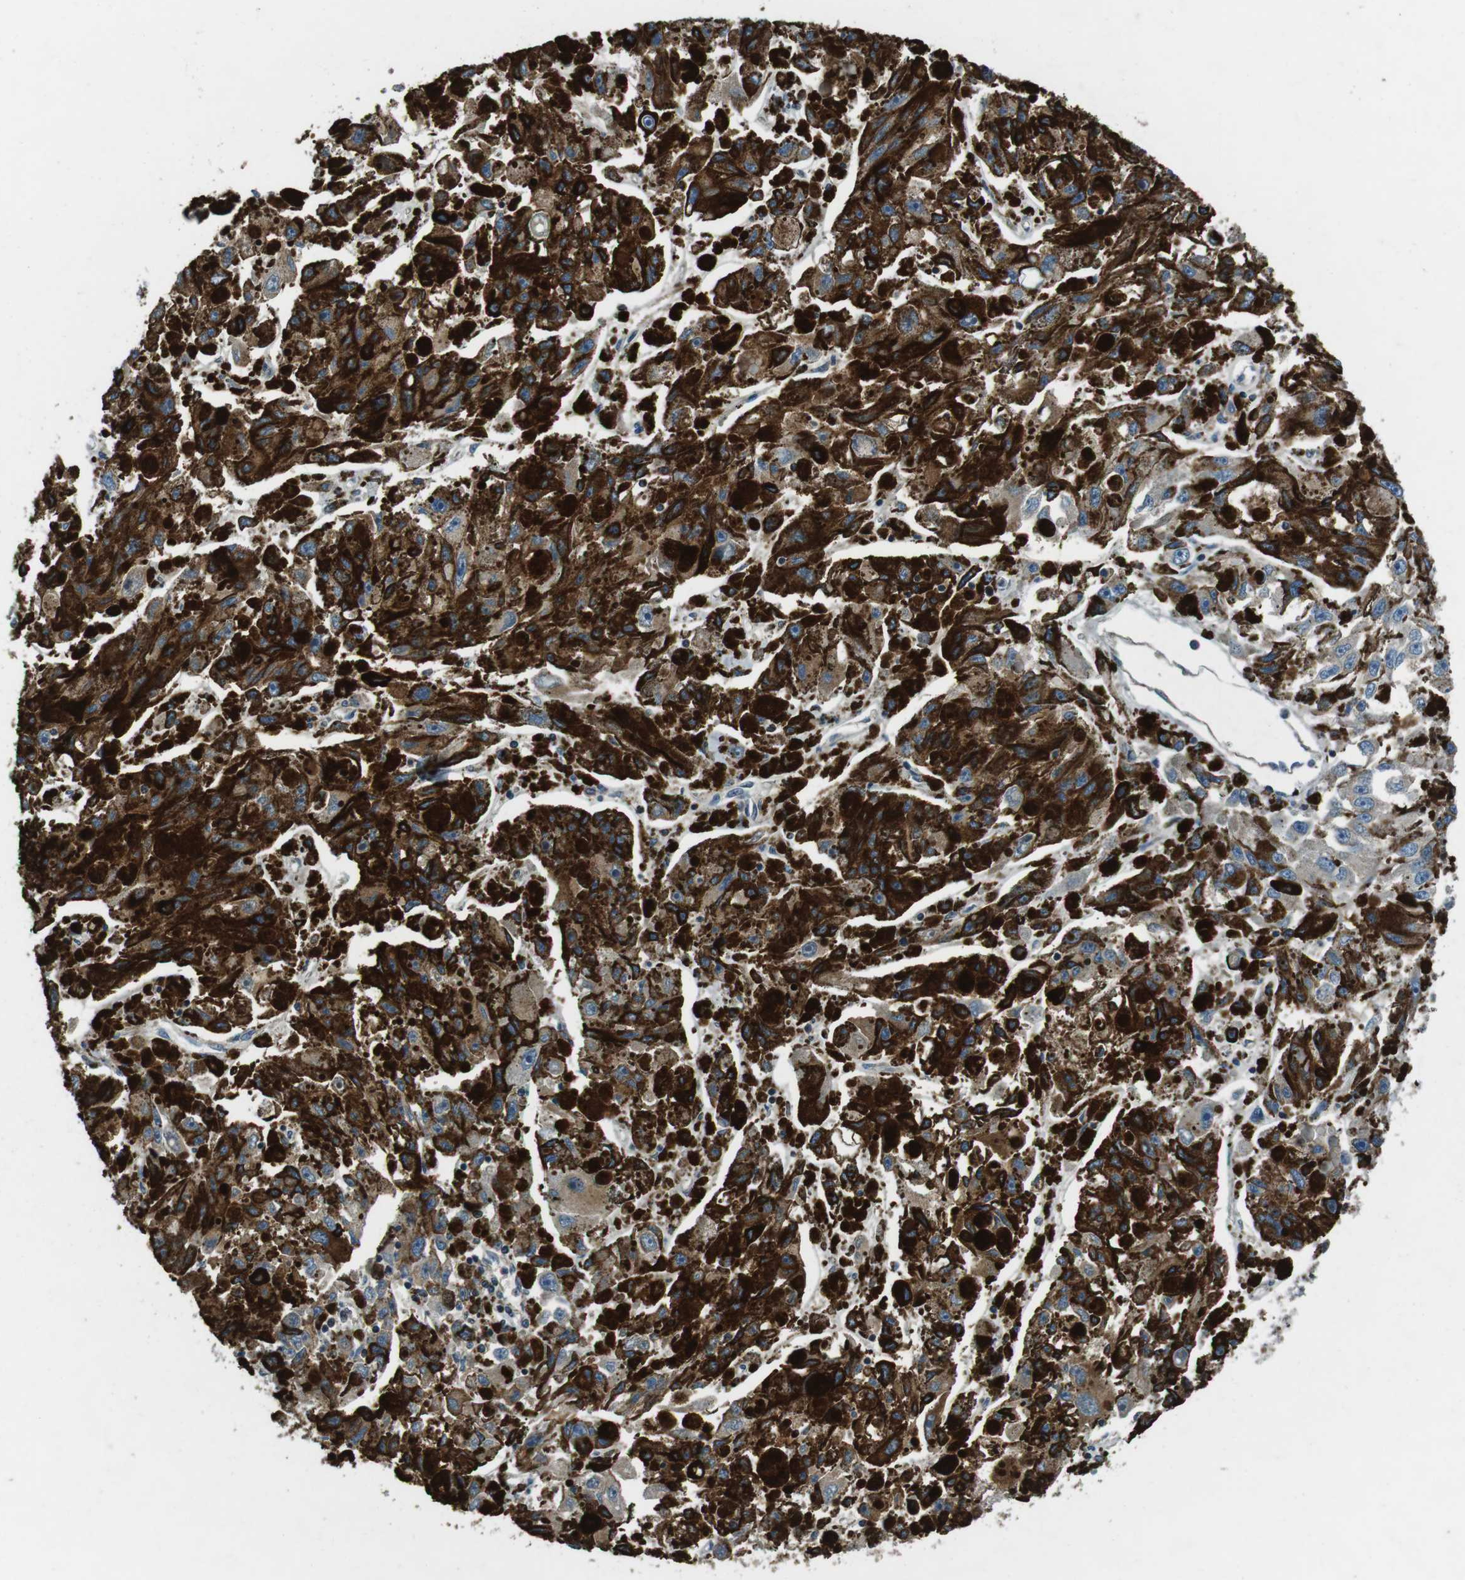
{"staining": {"intensity": "moderate", "quantity": "25%-75%", "location": "cytoplasmic/membranous"}, "tissue": "melanoma", "cell_type": "Tumor cells", "image_type": "cancer", "snomed": [{"axis": "morphology", "description": "Malignant melanoma, NOS"}, {"axis": "topography", "description": "Skin"}], "caption": "A medium amount of moderate cytoplasmic/membranous positivity is seen in approximately 25%-75% of tumor cells in malignant melanoma tissue. The protein is shown in brown color, while the nuclei are stained blue.", "gene": "FAM3B", "patient": {"sex": "female", "age": 104}}